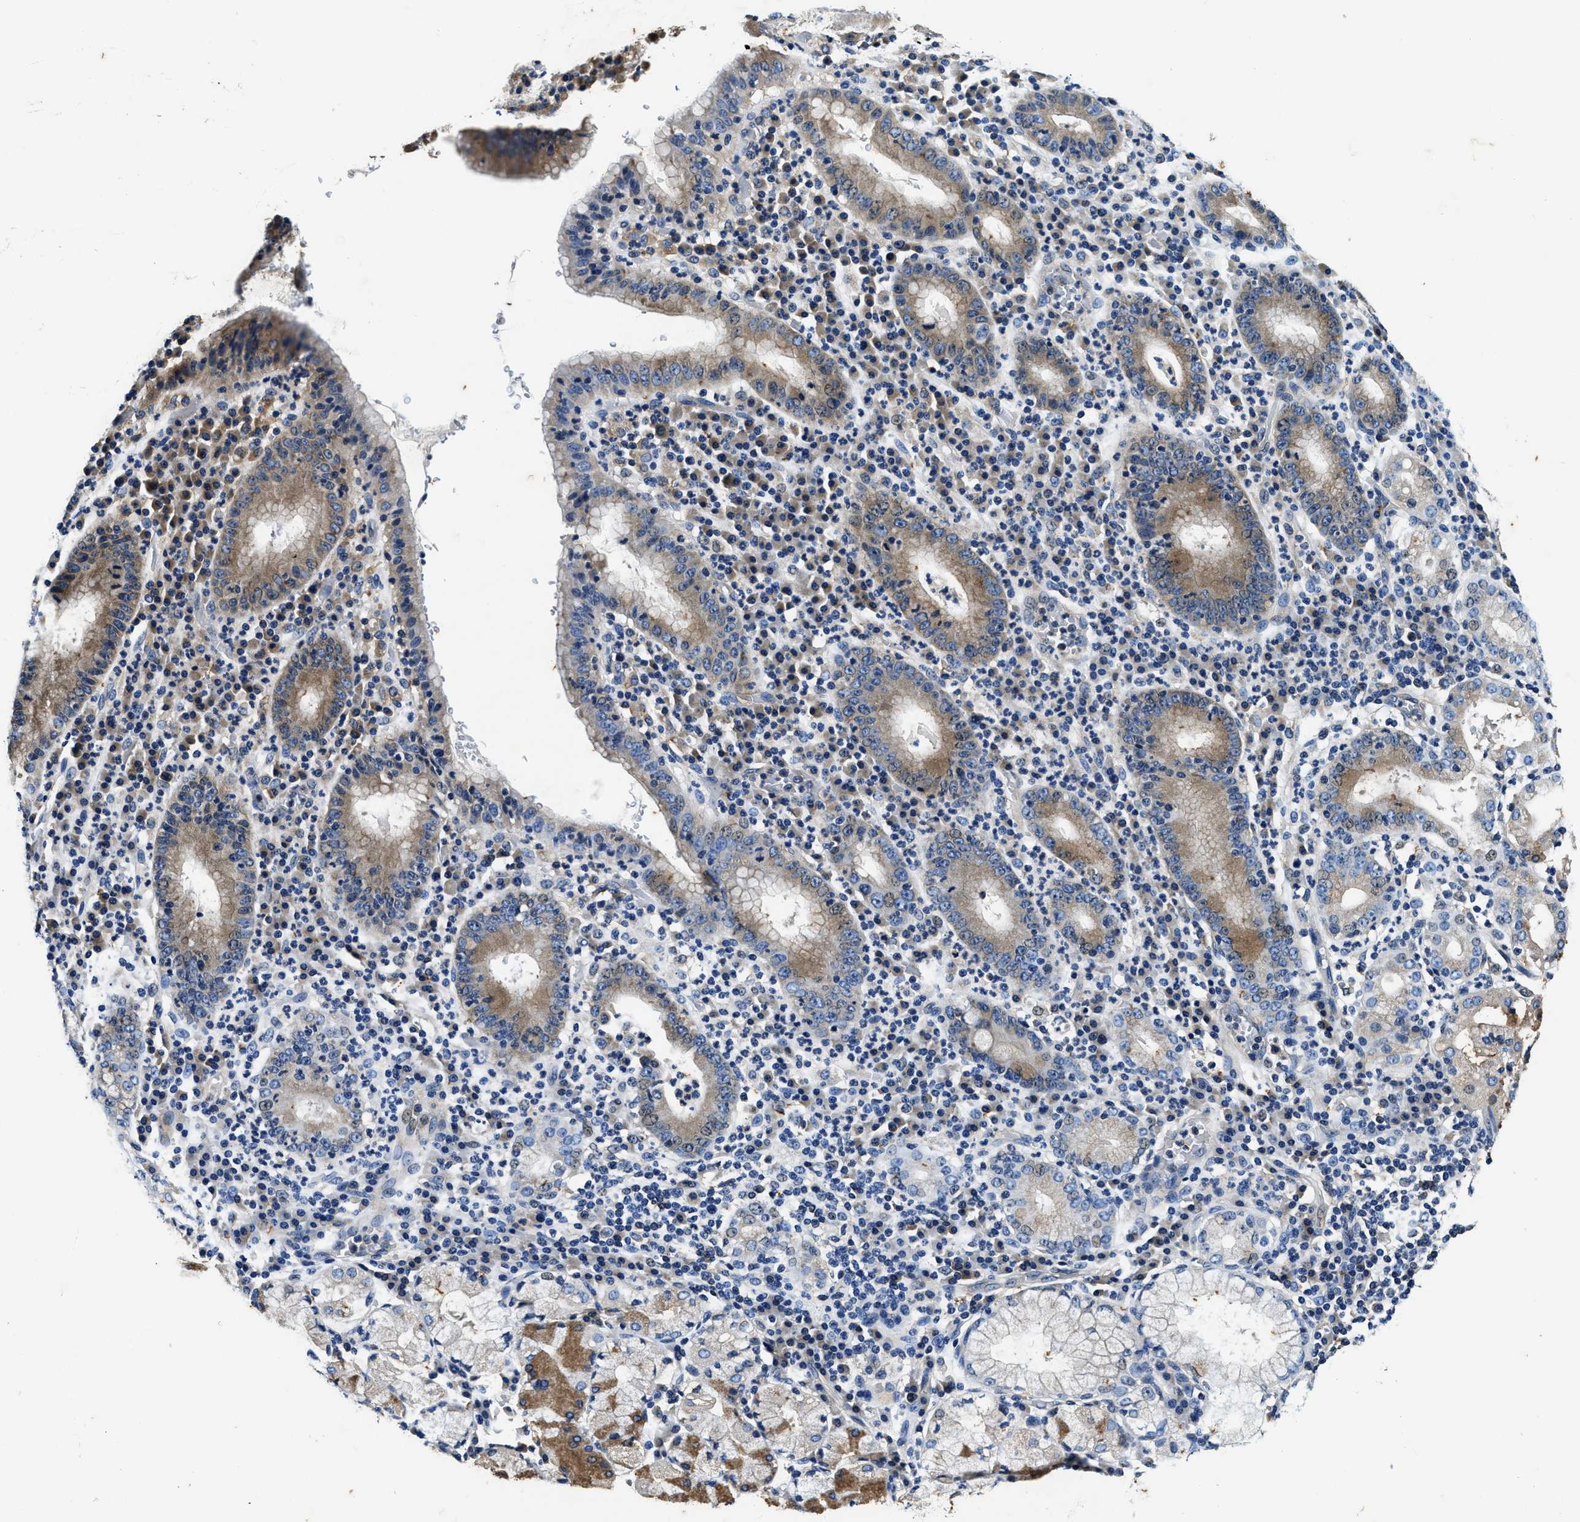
{"staining": {"intensity": "moderate", "quantity": "25%-75%", "location": "cytoplasmic/membranous"}, "tissue": "stomach cancer", "cell_type": "Tumor cells", "image_type": "cancer", "snomed": [{"axis": "morphology", "description": "Adenocarcinoma, NOS"}, {"axis": "topography", "description": "Stomach"}], "caption": "Stomach adenocarcinoma stained with a brown dye shows moderate cytoplasmic/membranous positive expression in approximately 25%-75% of tumor cells.", "gene": "PI4KB", "patient": {"sex": "male", "age": 82}}